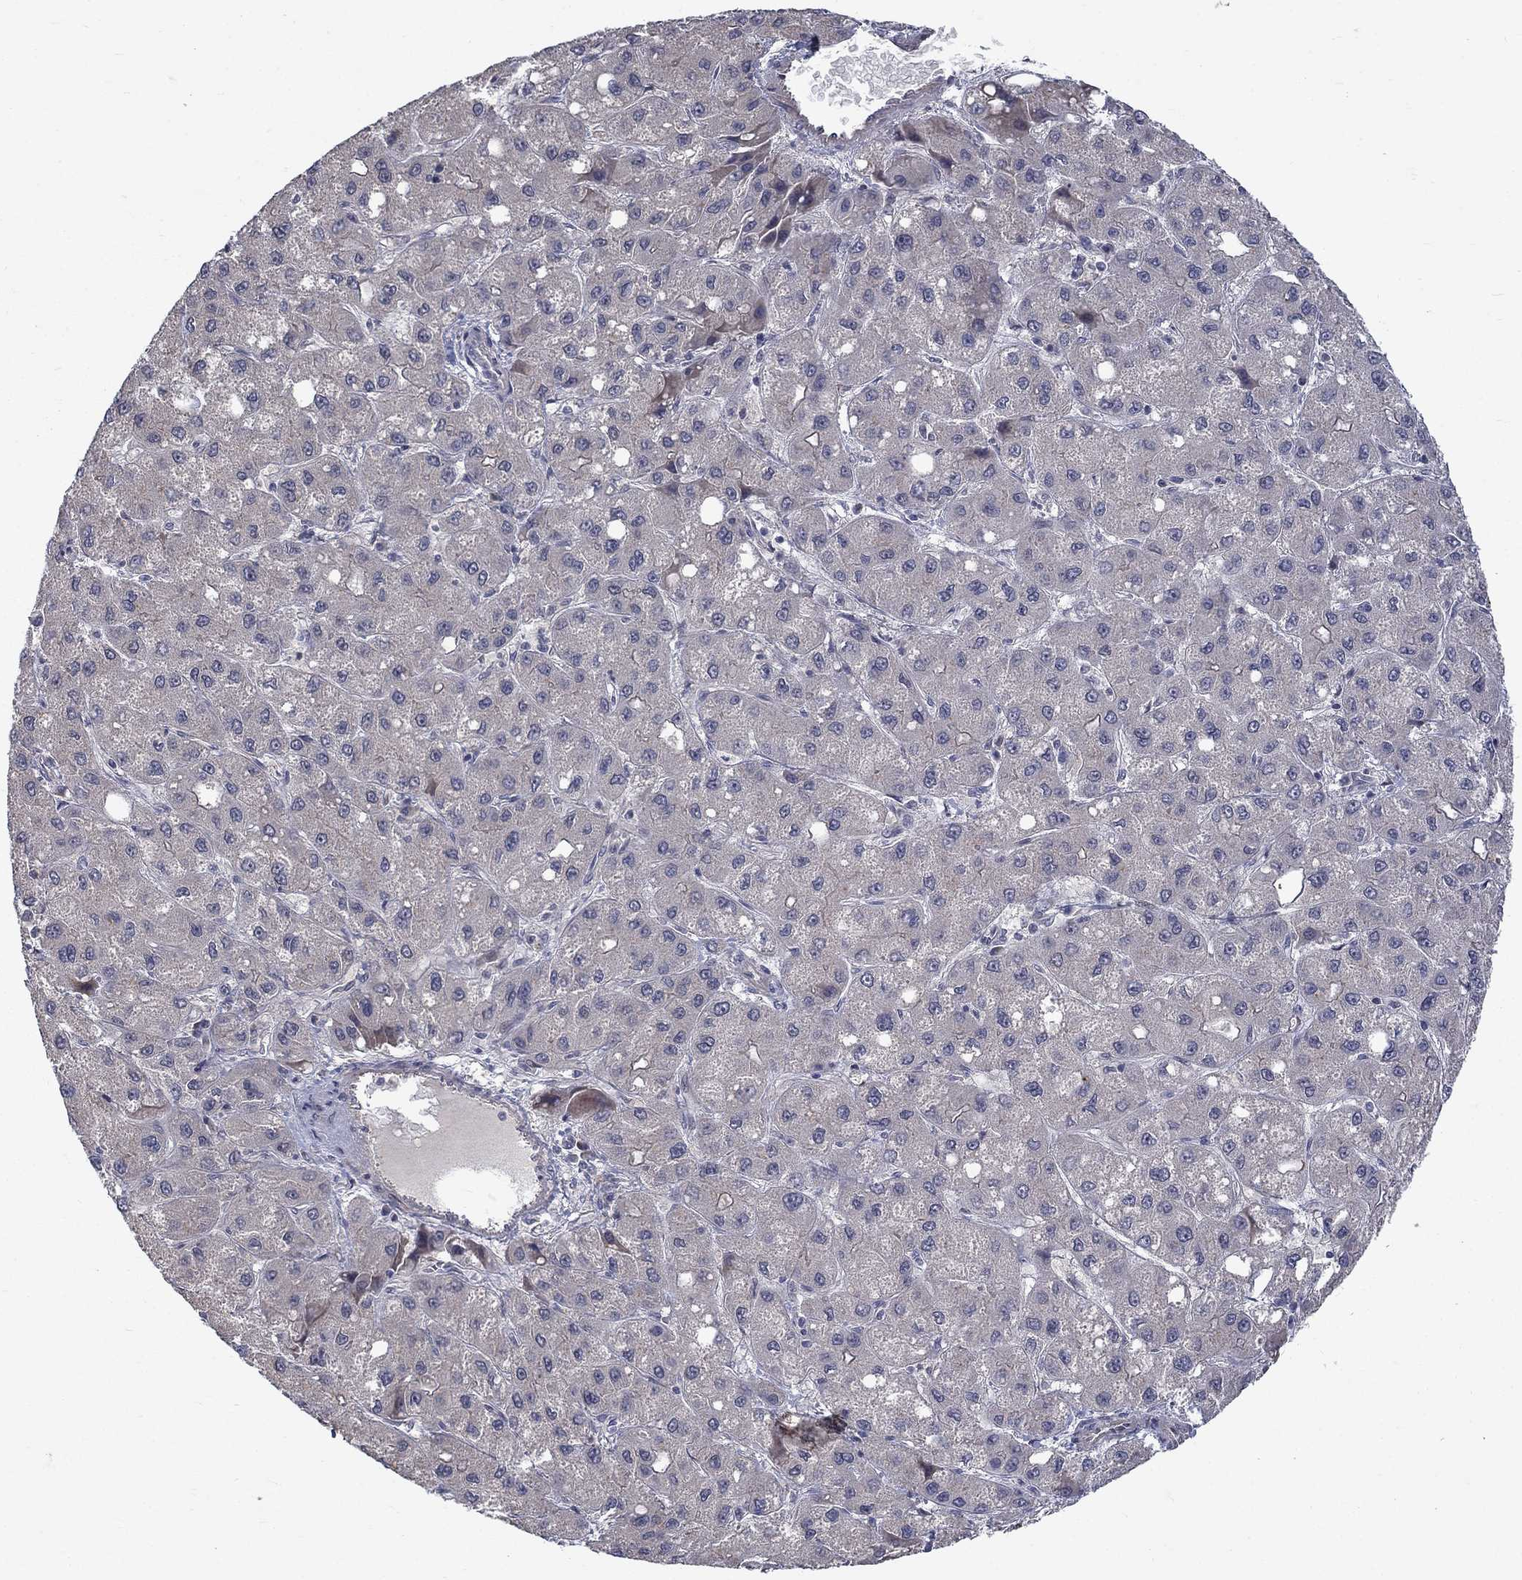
{"staining": {"intensity": "negative", "quantity": "none", "location": "none"}, "tissue": "liver cancer", "cell_type": "Tumor cells", "image_type": "cancer", "snomed": [{"axis": "morphology", "description": "Carcinoma, Hepatocellular, NOS"}, {"axis": "topography", "description": "Liver"}], "caption": "Micrograph shows no significant protein staining in tumor cells of liver cancer.", "gene": "FAM3B", "patient": {"sex": "male", "age": 73}}